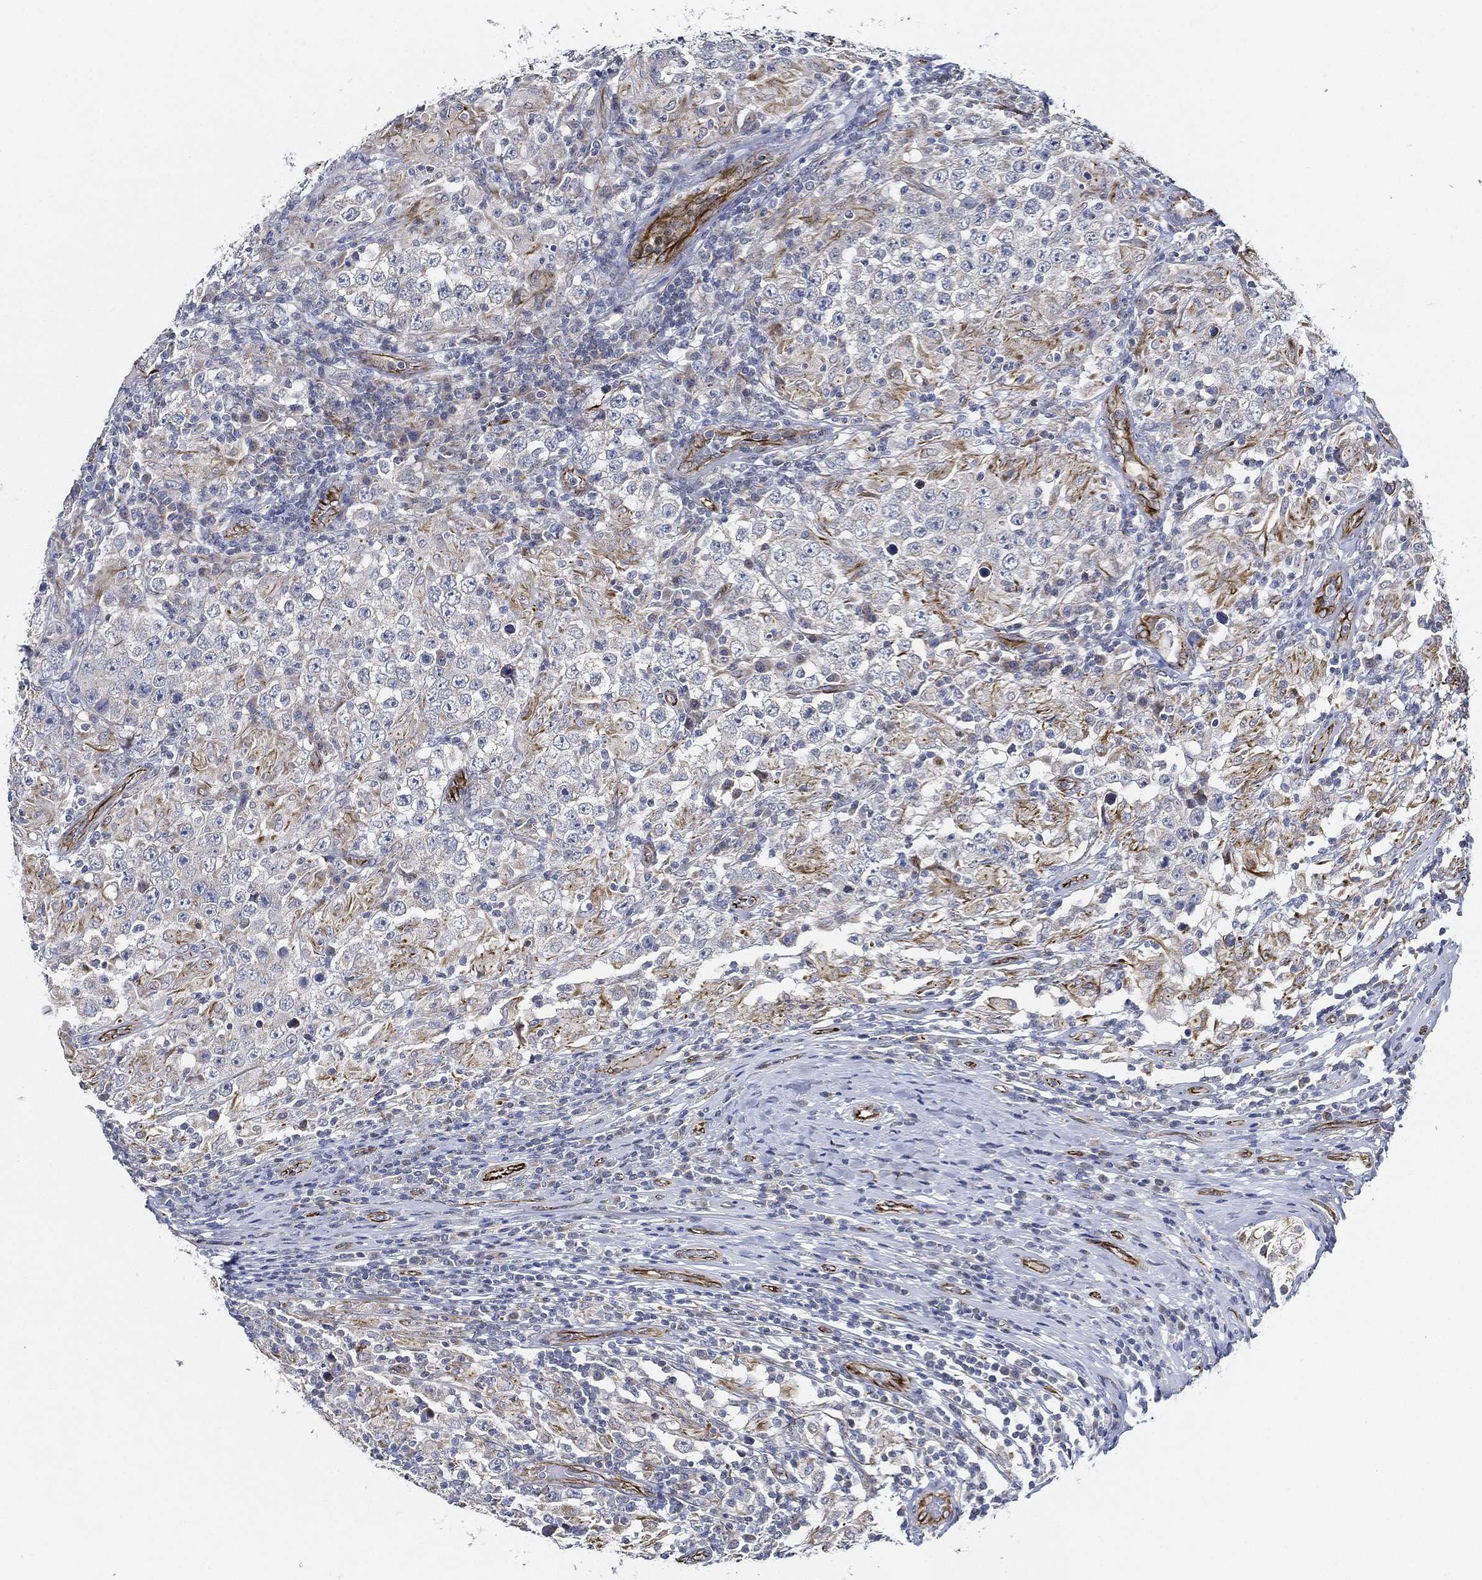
{"staining": {"intensity": "moderate", "quantity": "<25%", "location": "cytoplasmic/membranous"}, "tissue": "testis cancer", "cell_type": "Tumor cells", "image_type": "cancer", "snomed": [{"axis": "morphology", "description": "Seminoma, NOS"}, {"axis": "morphology", "description": "Carcinoma, Embryonal, NOS"}, {"axis": "topography", "description": "Testis"}], "caption": "A histopathology image showing moderate cytoplasmic/membranous expression in about <25% of tumor cells in testis cancer, as visualized by brown immunohistochemical staining.", "gene": "THSD1", "patient": {"sex": "male", "age": 41}}